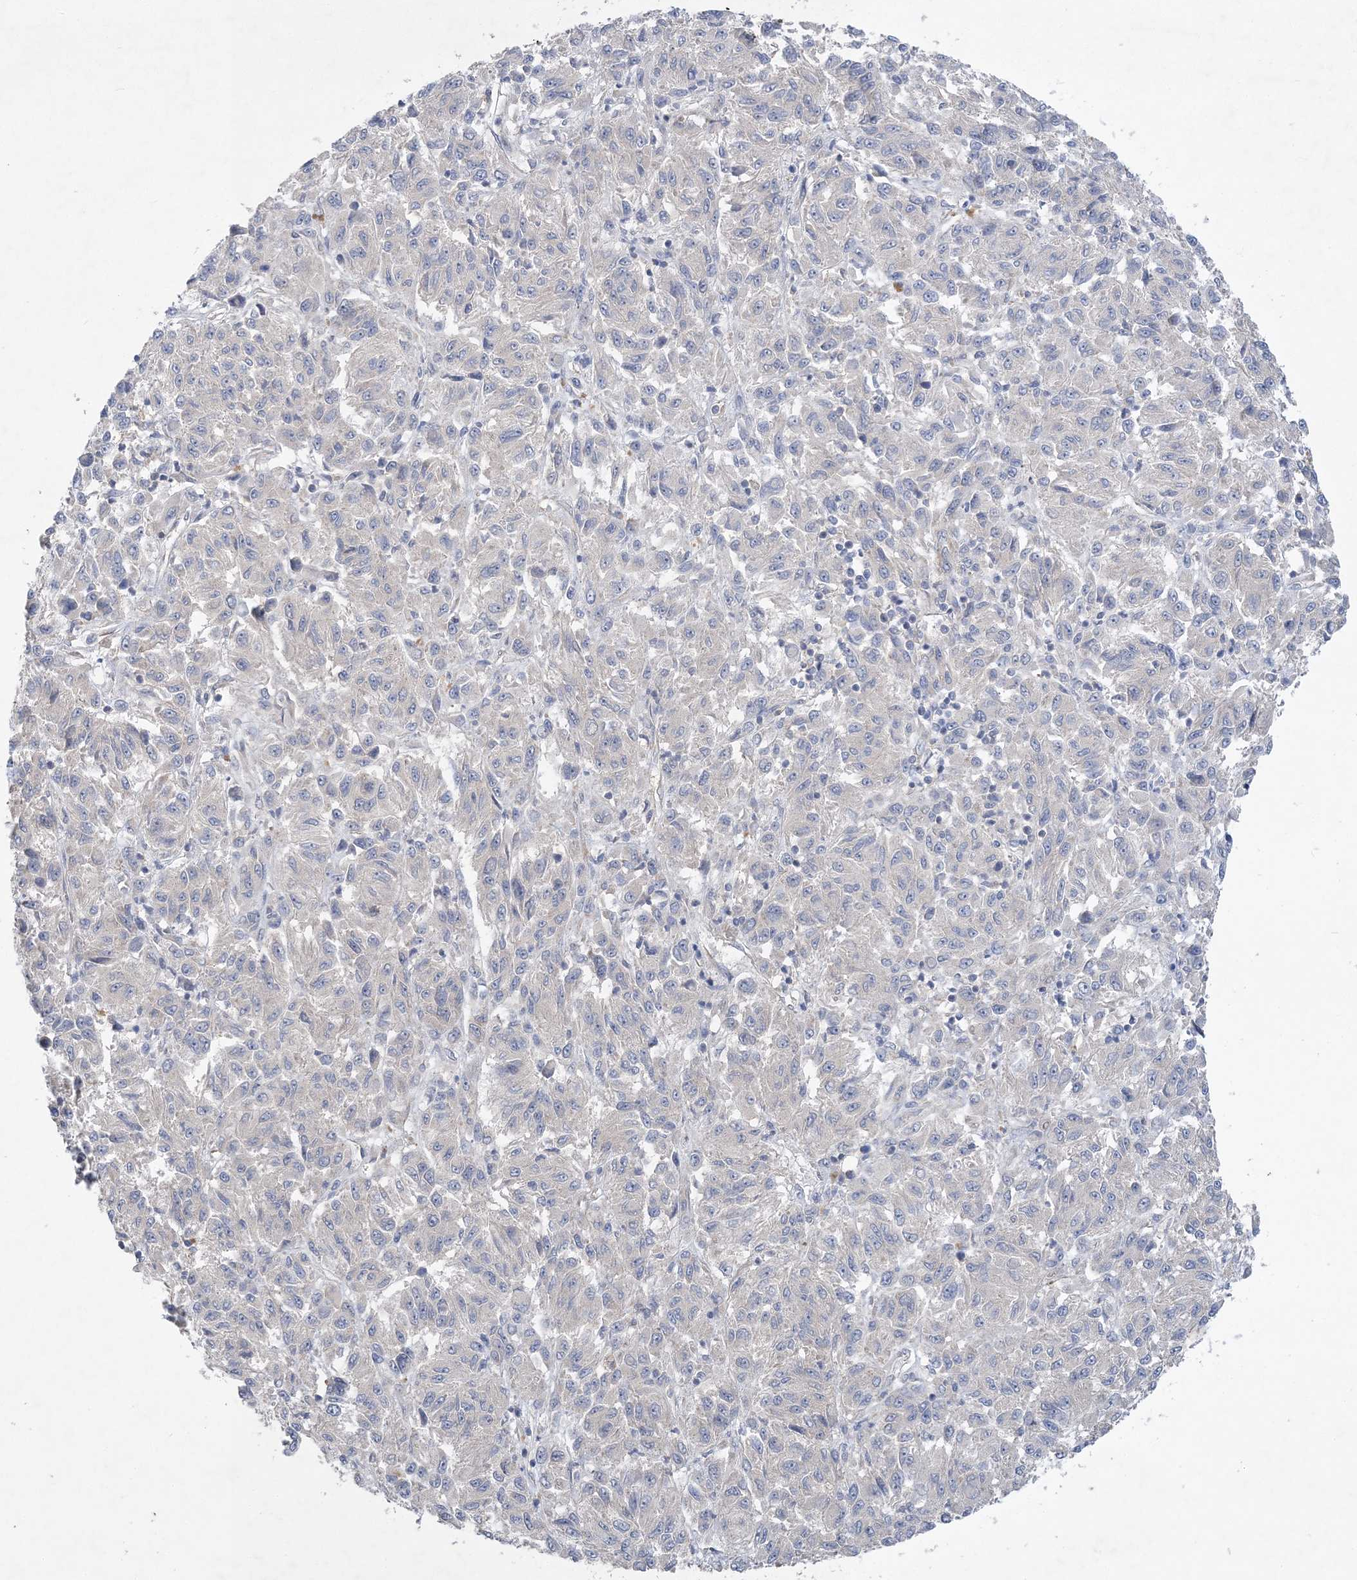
{"staining": {"intensity": "negative", "quantity": "none", "location": "none"}, "tissue": "melanoma", "cell_type": "Tumor cells", "image_type": "cancer", "snomed": [{"axis": "morphology", "description": "Malignant melanoma, Metastatic site"}, {"axis": "topography", "description": "Lung"}], "caption": "A histopathology image of human malignant melanoma (metastatic site) is negative for staining in tumor cells.", "gene": "MAP4K5", "patient": {"sex": "male", "age": 64}}